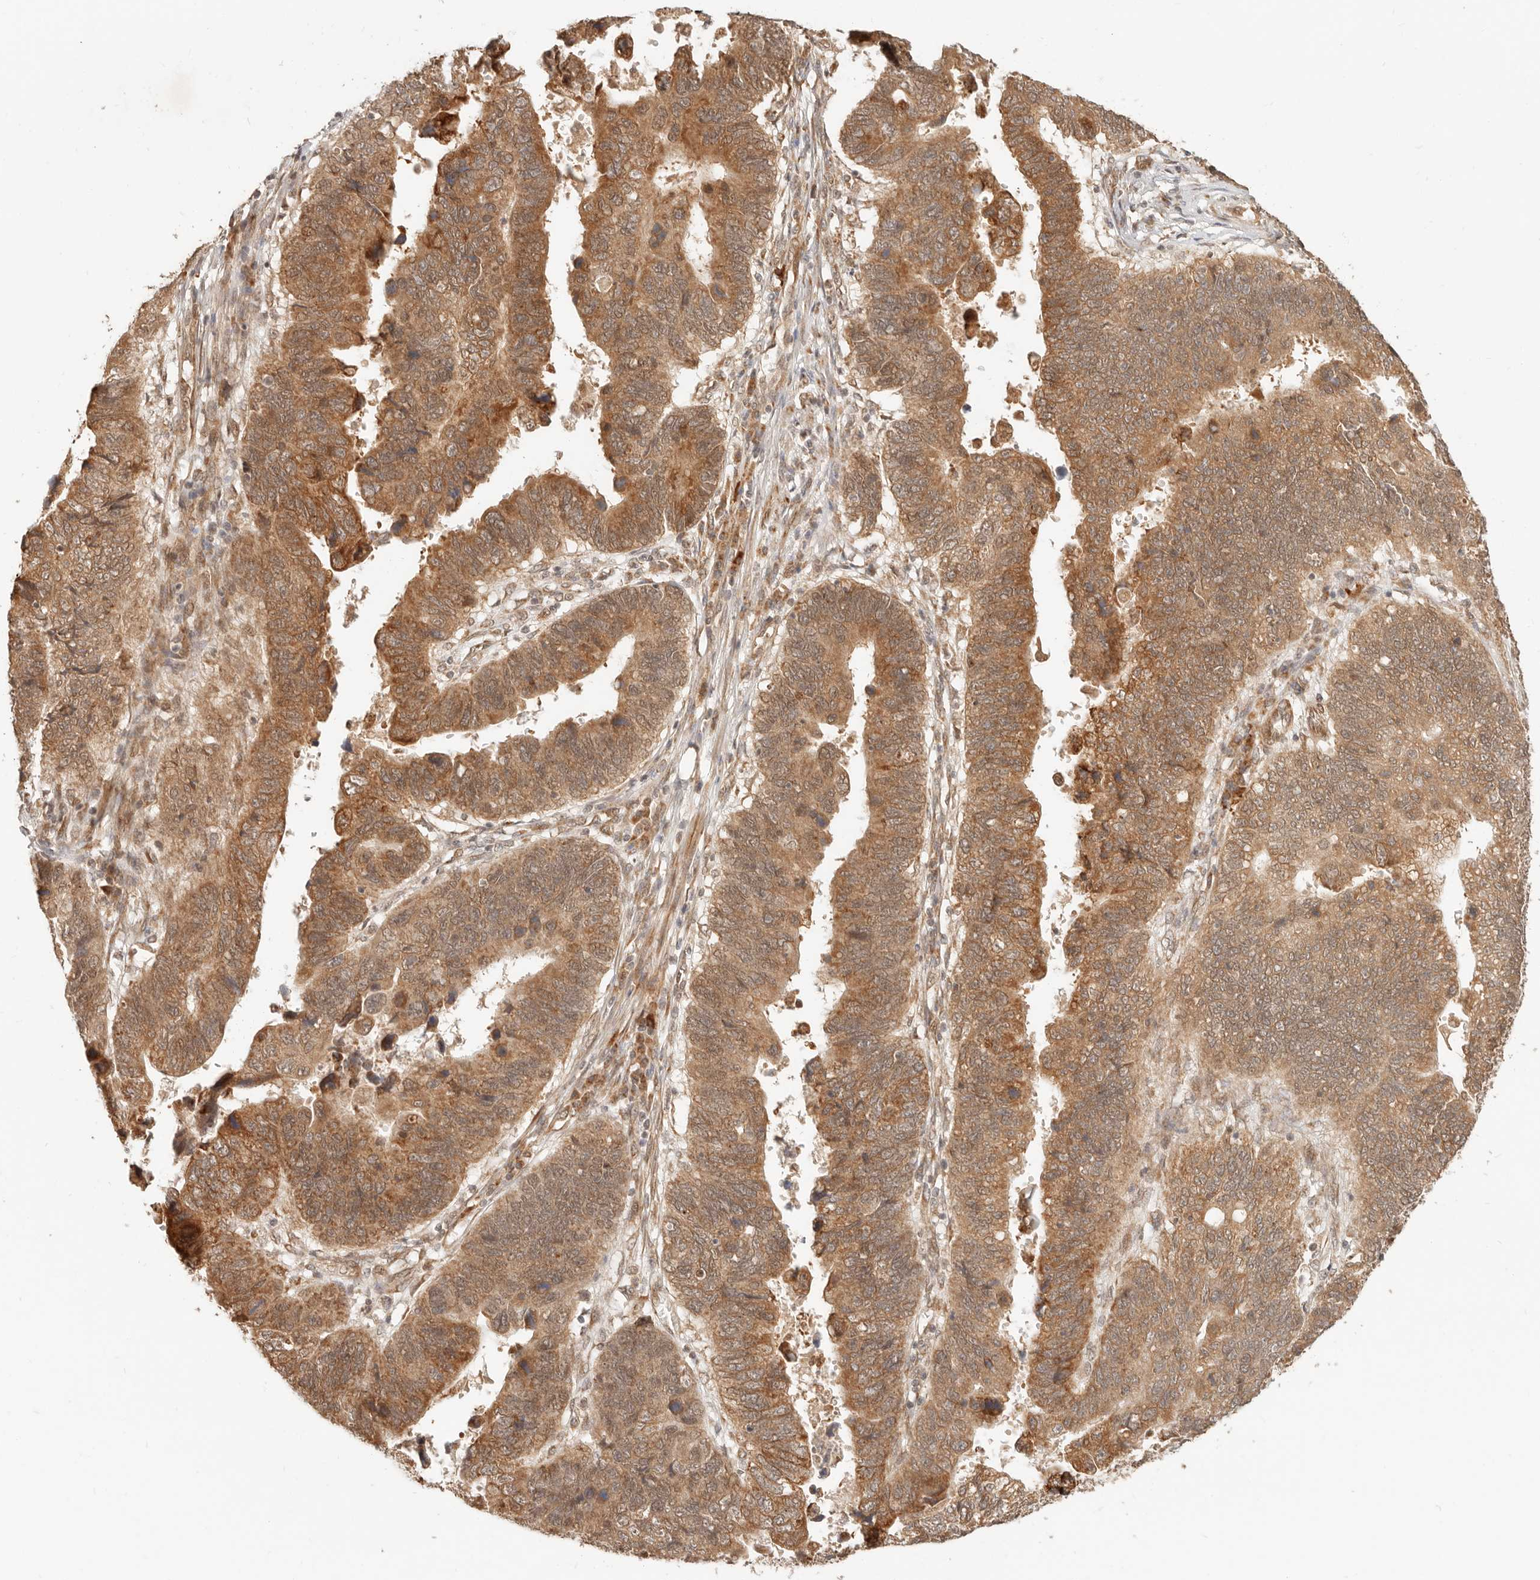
{"staining": {"intensity": "moderate", "quantity": ">75%", "location": "cytoplasmic/membranous"}, "tissue": "stomach cancer", "cell_type": "Tumor cells", "image_type": "cancer", "snomed": [{"axis": "morphology", "description": "Adenocarcinoma, NOS"}, {"axis": "topography", "description": "Stomach"}], "caption": "Stomach adenocarcinoma stained for a protein shows moderate cytoplasmic/membranous positivity in tumor cells.", "gene": "BAALC", "patient": {"sex": "male", "age": 59}}